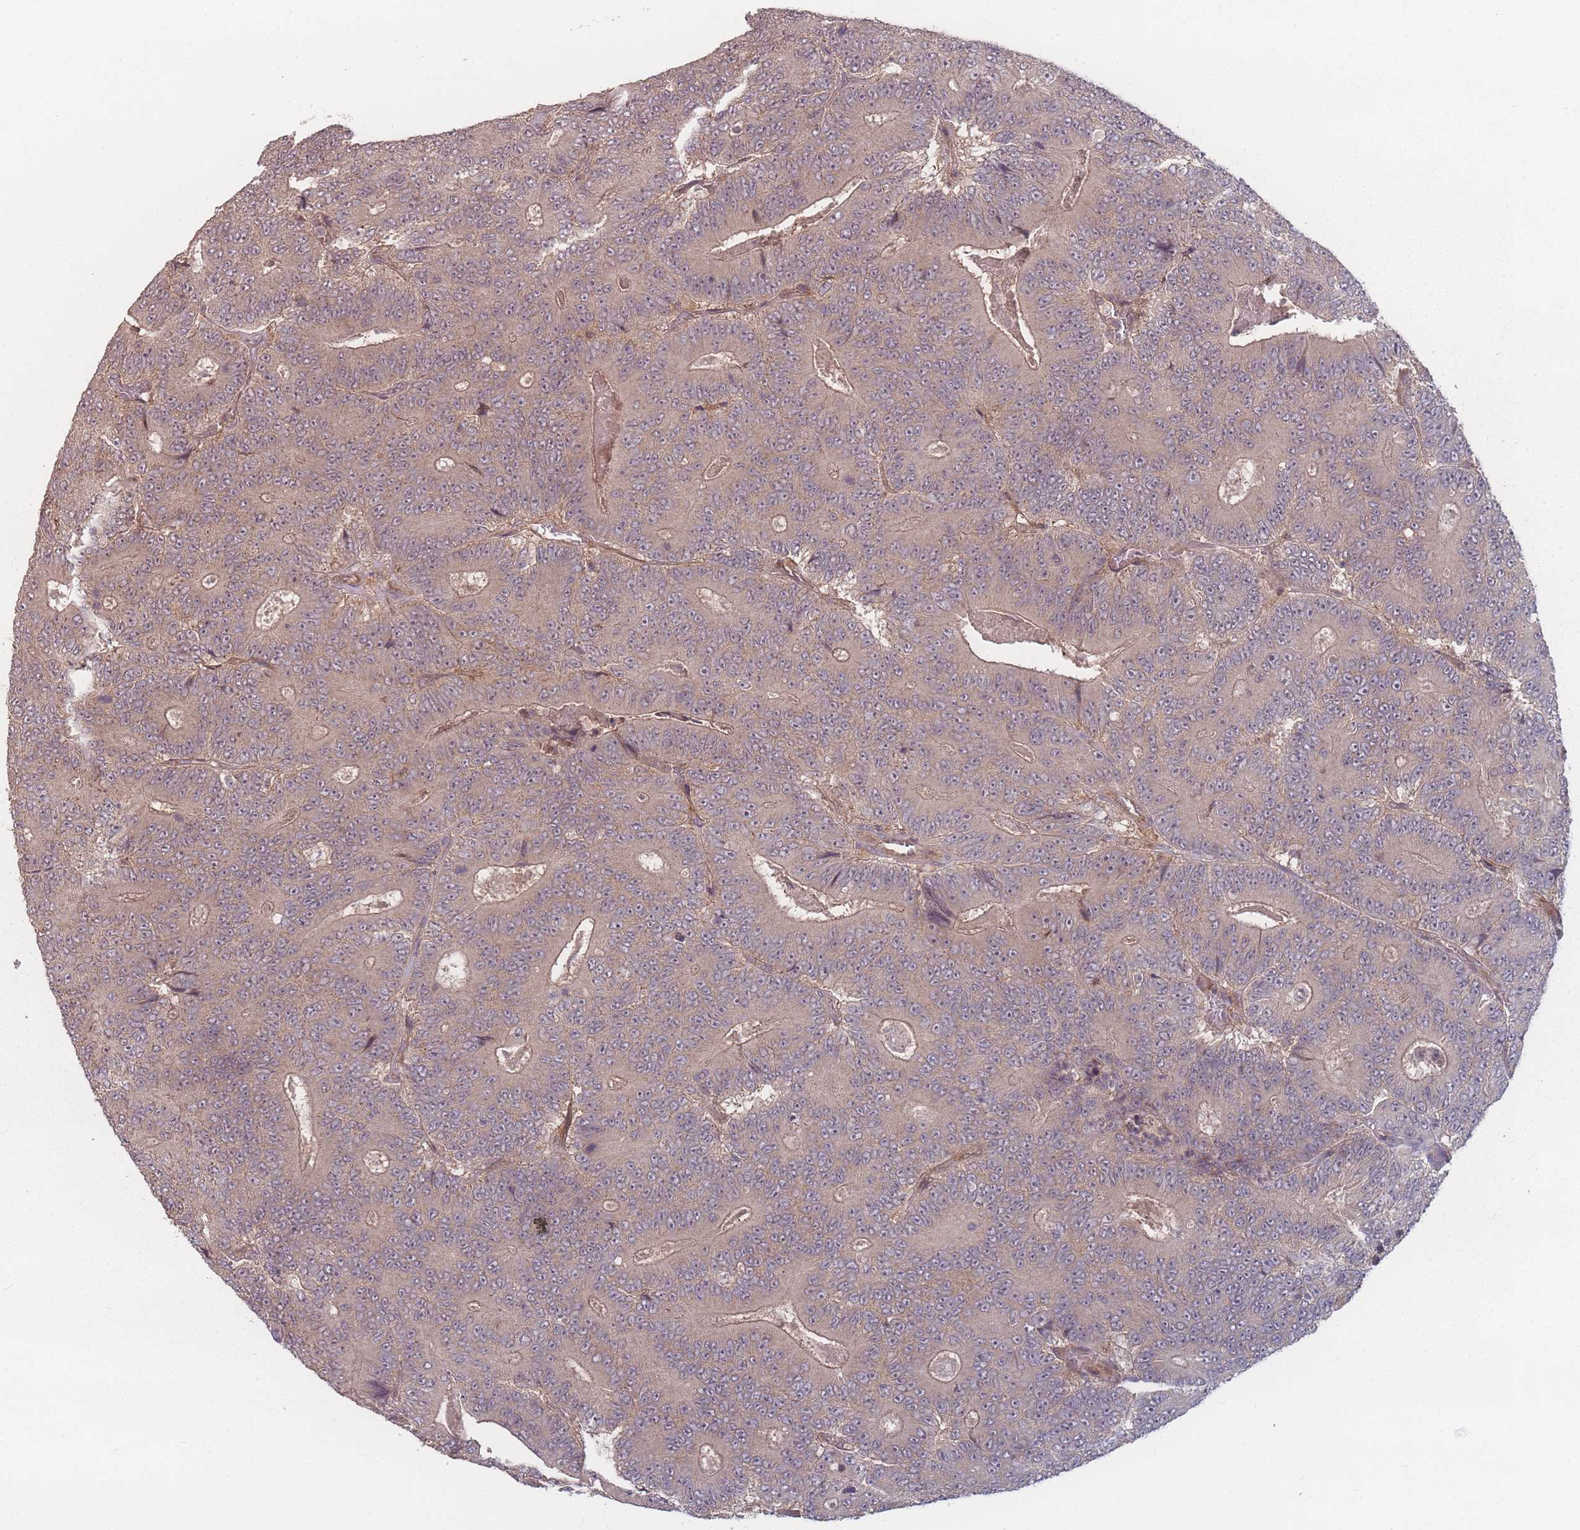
{"staining": {"intensity": "weak", "quantity": ">75%", "location": "cytoplasmic/membranous"}, "tissue": "colorectal cancer", "cell_type": "Tumor cells", "image_type": "cancer", "snomed": [{"axis": "morphology", "description": "Adenocarcinoma, NOS"}, {"axis": "topography", "description": "Colon"}], "caption": "This is a photomicrograph of immunohistochemistry (IHC) staining of colorectal cancer (adenocarcinoma), which shows weak staining in the cytoplasmic/membranous of tumor cells.", "gene": "HAGH", "patient": {"sex": "male", "age": 83}}